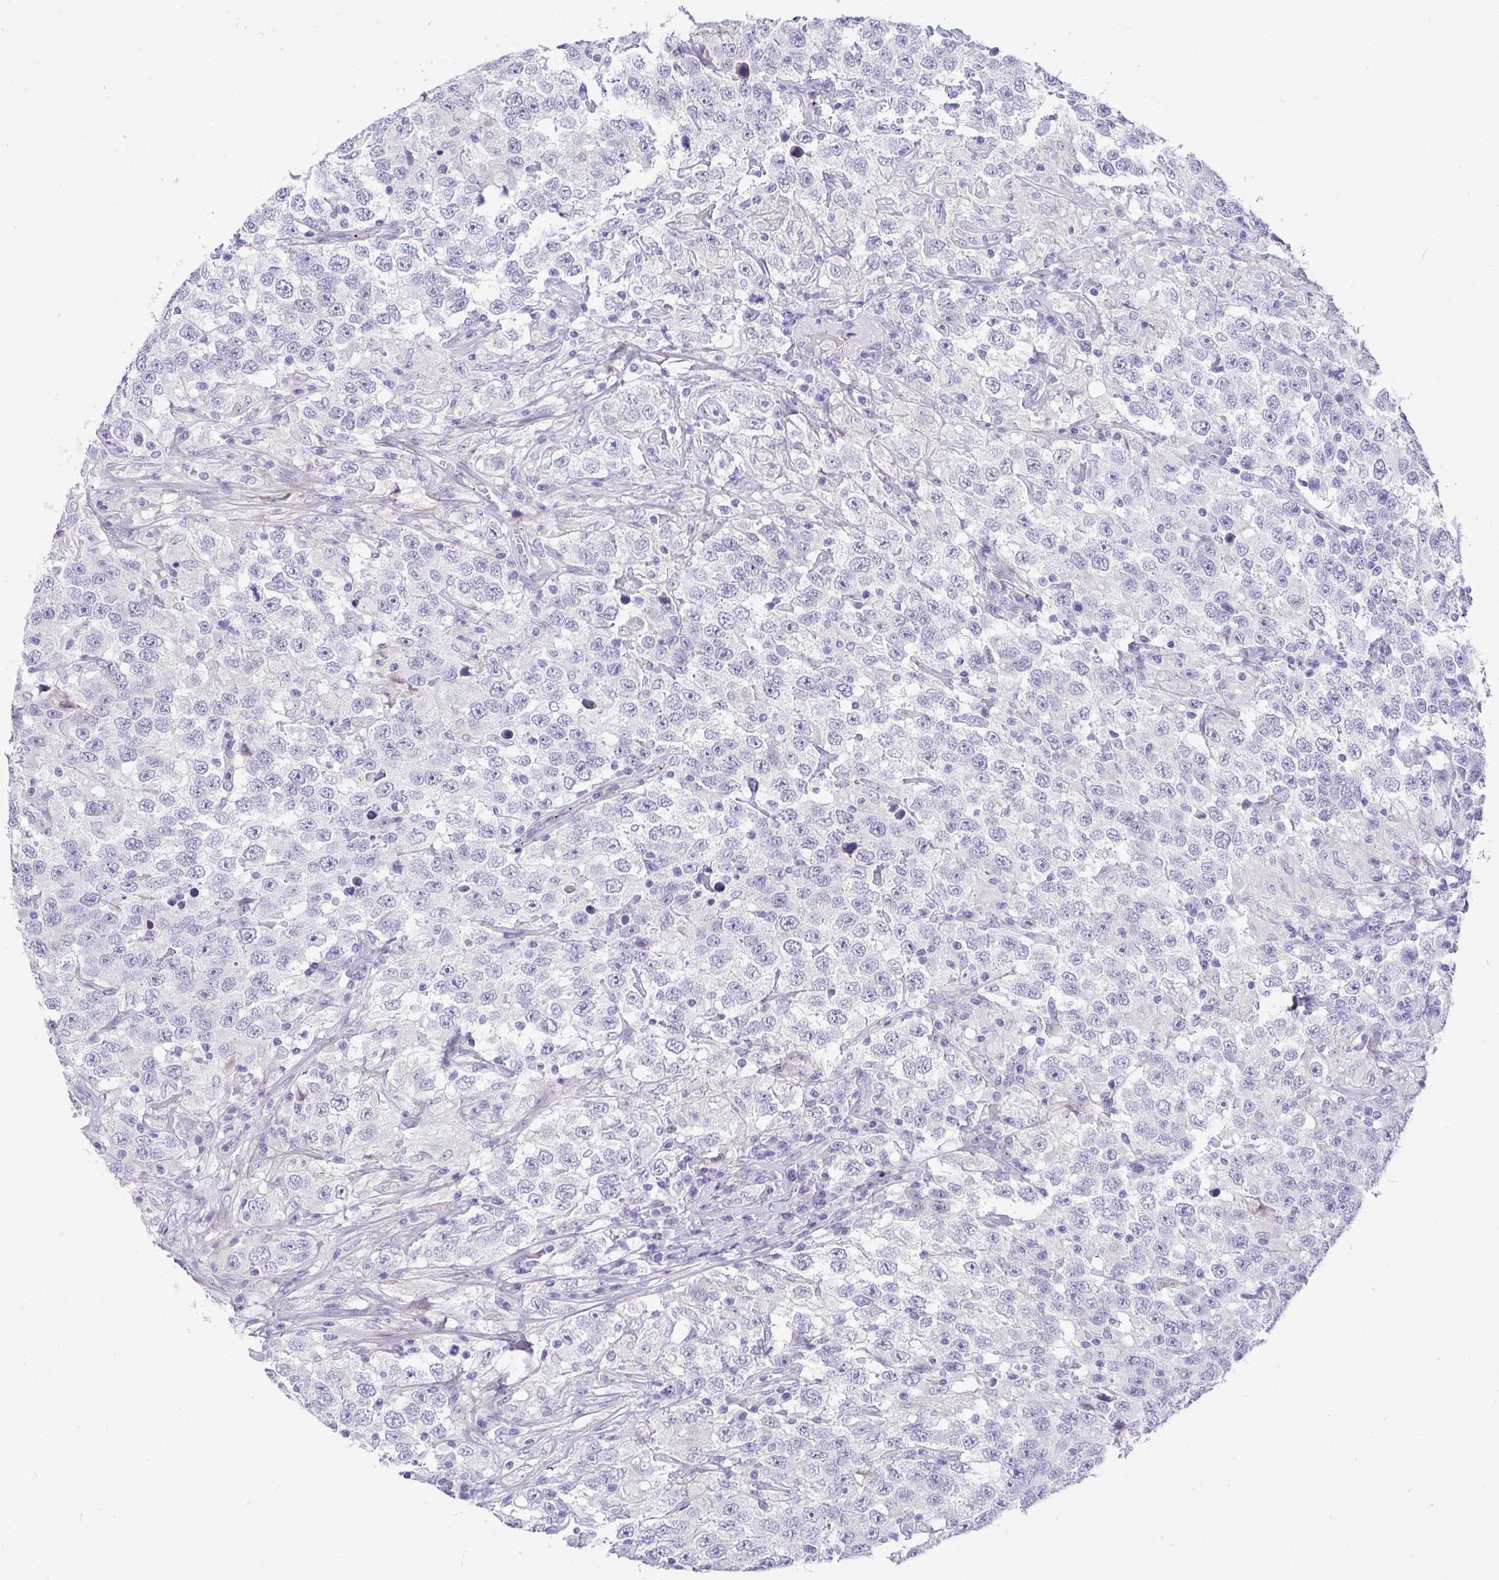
{"staining": {"intensity": "negative", "quantity": "none", "location": "none"}, "tissue": "testis cancer", "cell_type": "Tumor cells", "image_type": "cancer", "snomed": [{"axis": "morphology", "description": "Seminoma, NOS"}, {"axis": "topography", "description": "Testis"}], "caption": "Tumor cells are negative for brown protein staining in testis seminoma.", "gene": "AK5", "patient": {"sex": "male", "age": 41}}